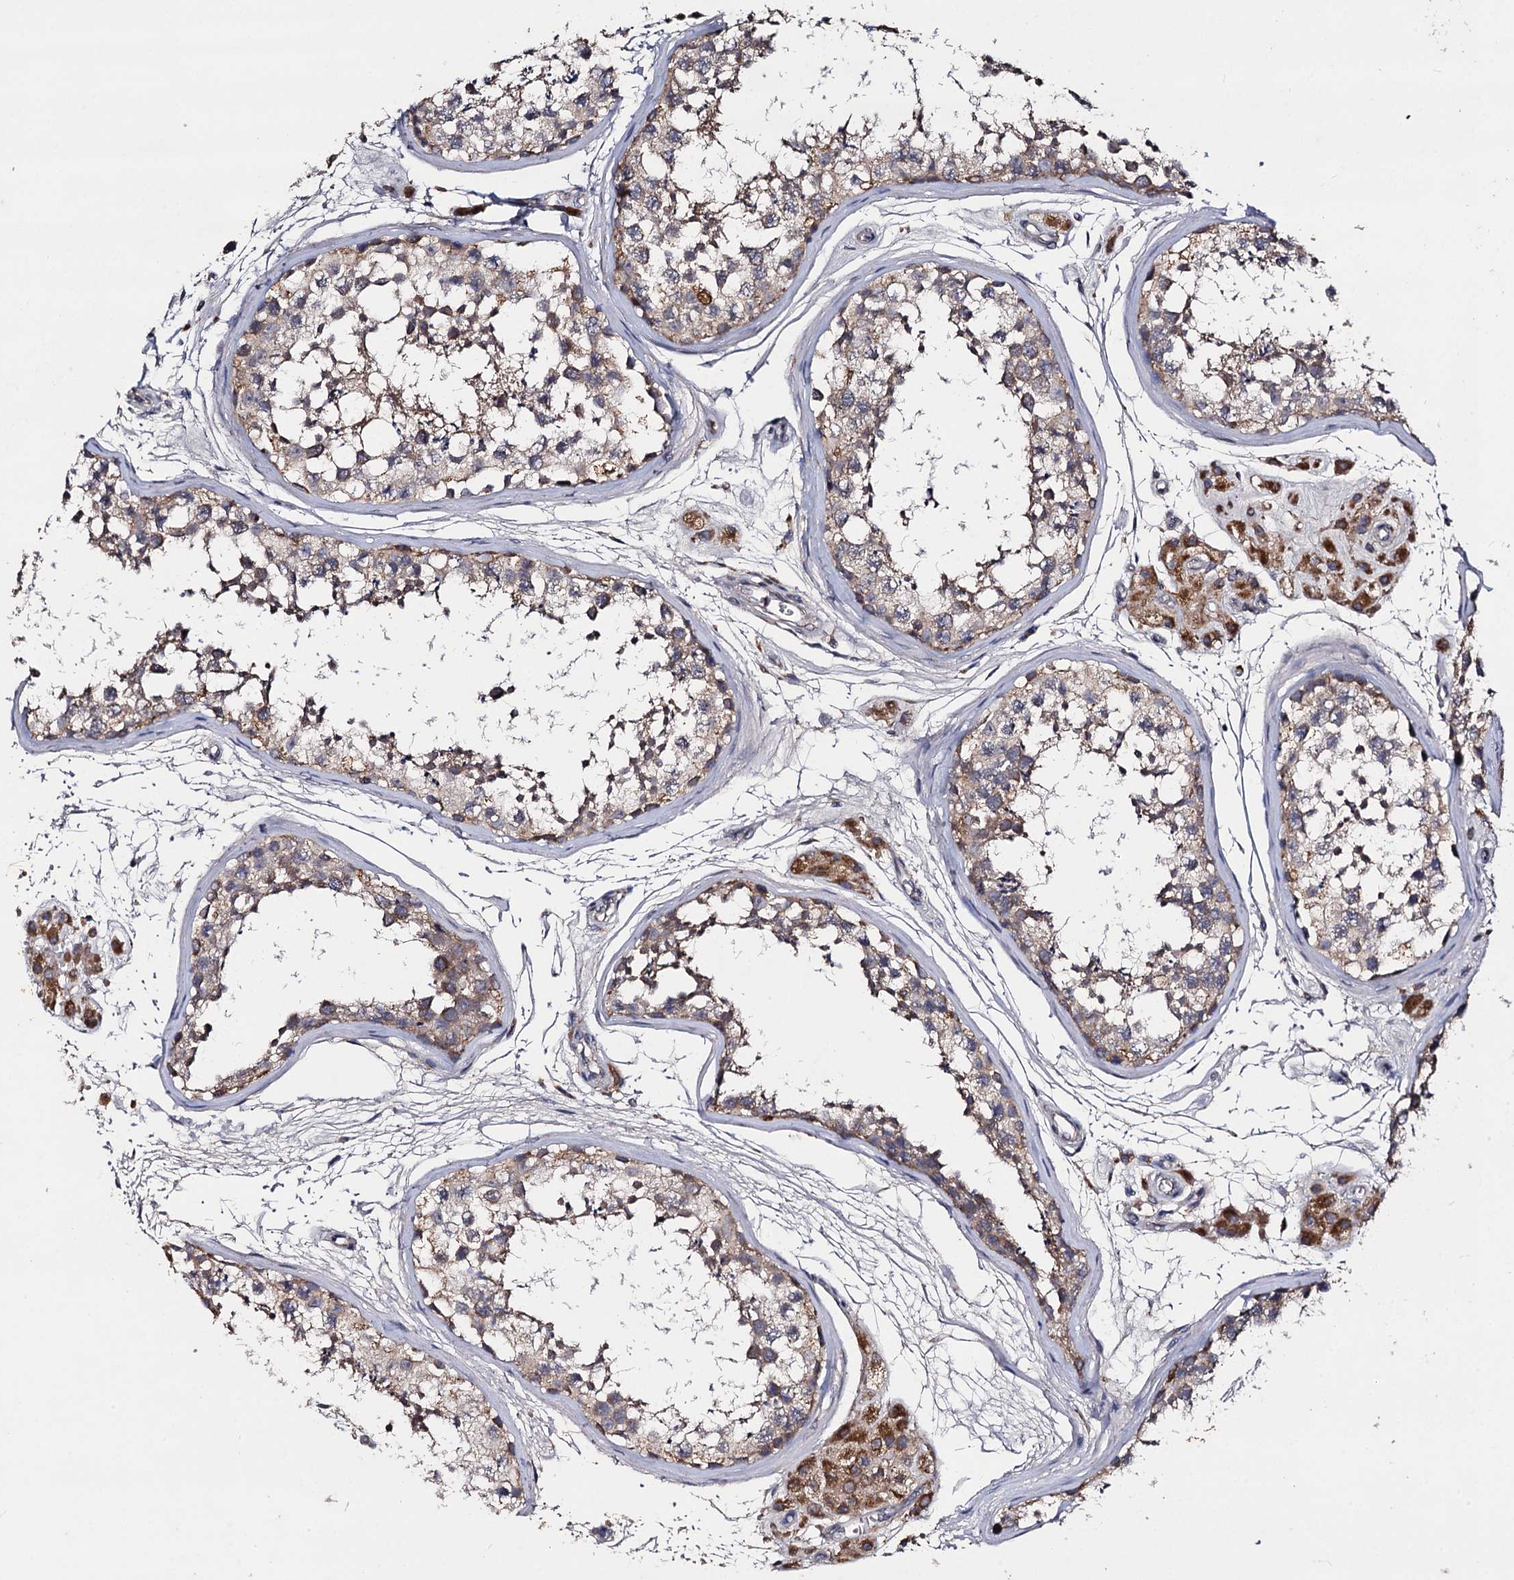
{"staining": {"intensity": "weak", "quantity": "25%-75%", "location": "cytoplasmic/membranous"}, "tissue": "testis", "cell_type": "Cells in seminiferous ducts", "image_type": "normal", "snomed": [{"axis": "morphology", "description": "Normal tissue, NOS"}, {"axis": "topography", "description": "Testis"}], "caption": "Protein expression analysis of unremarkable testis exhibits weak cytoplasmic/membranous staining in approximately 25%-75% of cells in seminiferous ducts.", "gene": "VPS37D", "patient": {"sex": "male", "age": 56}}